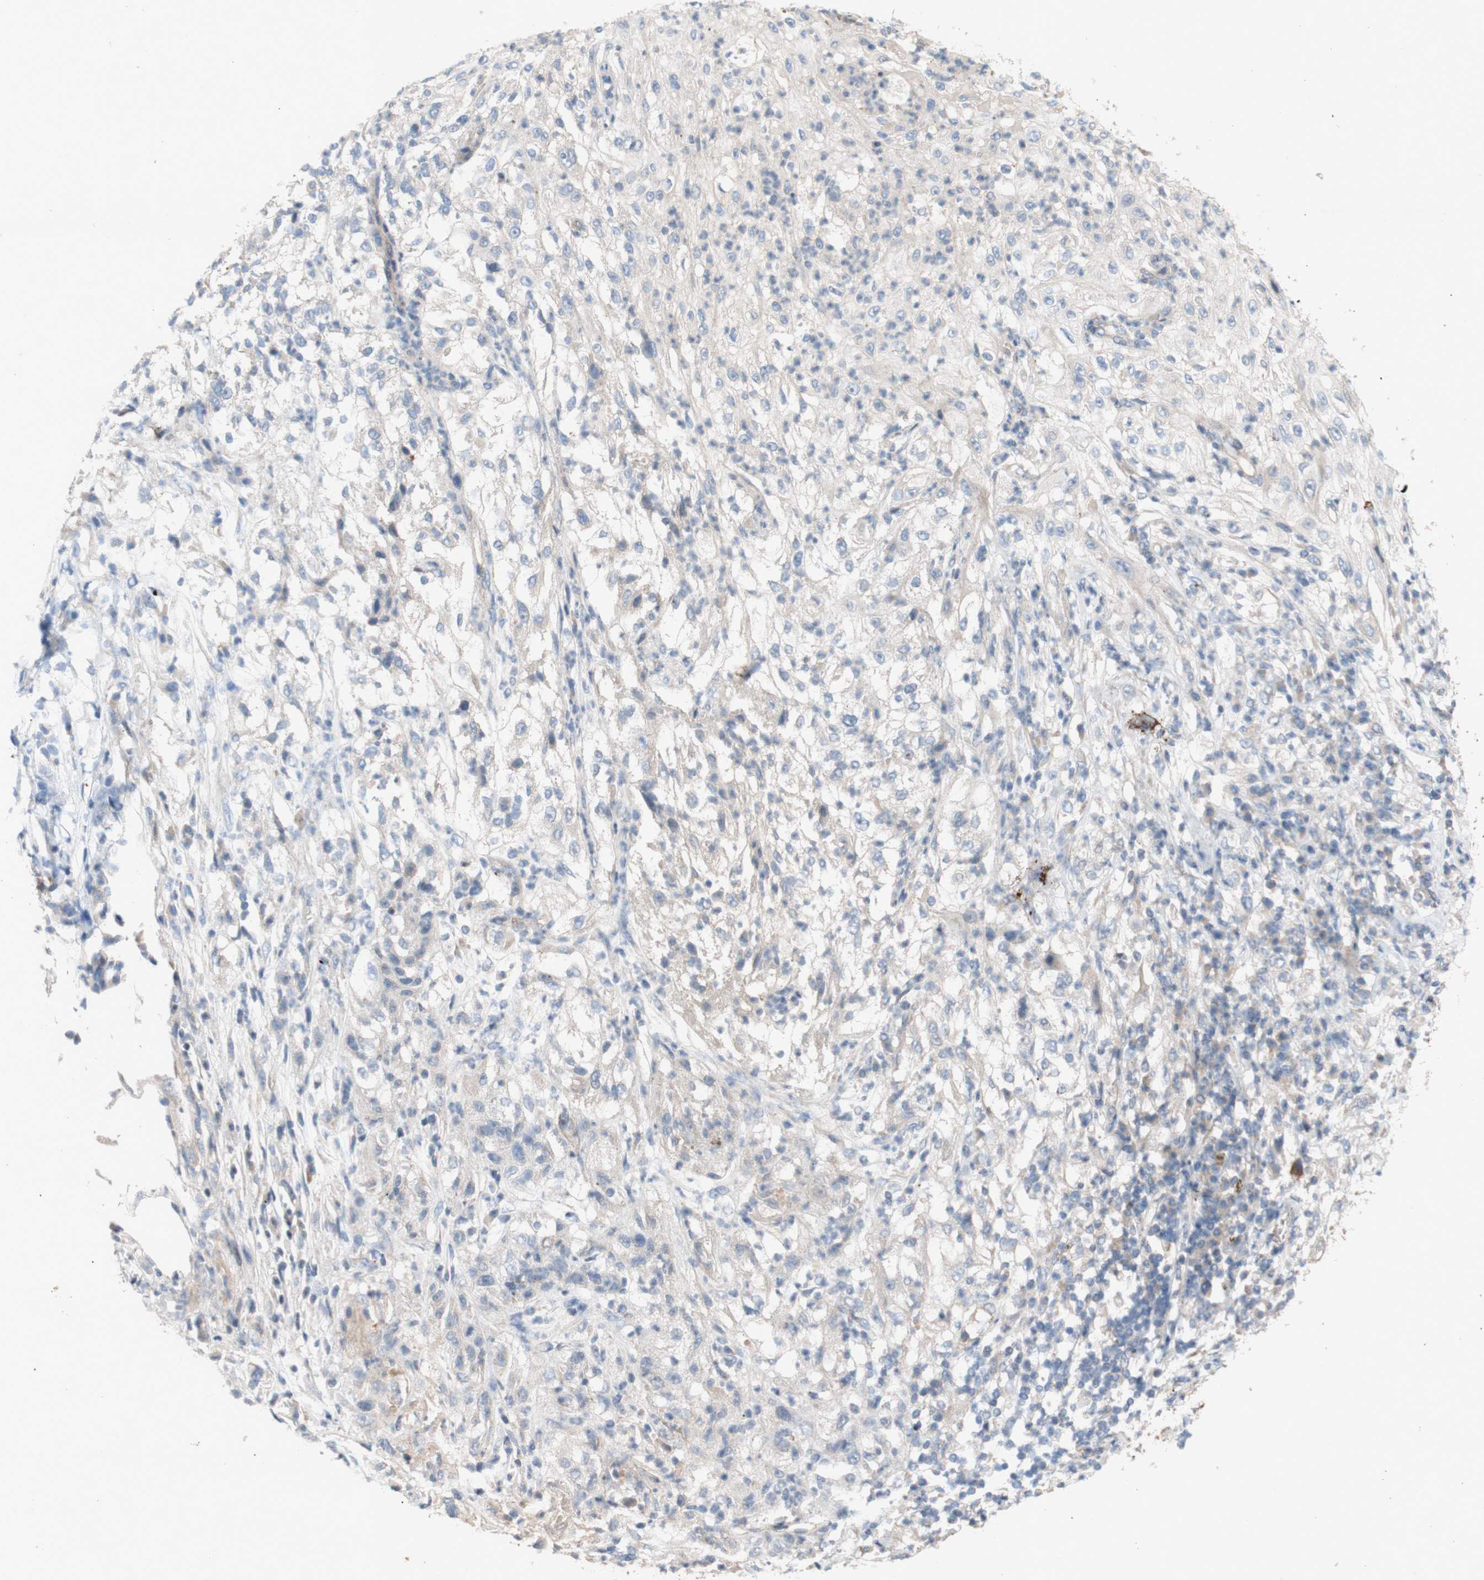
{"staining": {"intensity": "weak", "quantity": "<25%", "location": "cytoplasmic/membranous"}, "tissue": "lung cancer", "cell_type": "Tumor cells", "image_type": "cancer", "snomed": [{"axis": "morphology", "description": "Inflammation, NOS"}, {"axis": "morphology", "description": "Squamous cell carcinoma, NOS"}, {"axis": "topography", "description": "Lymph node"}, {"axis": "topography", "description": "Soft tissue"}, {"axis": "topography", "description": "Lung"}], "caption": "Micrograph shows no significant protein positivity in tumor cells of lung cancer. (Brightfield microscopy of DAB immunohistochemistry at high magnification).", "gene": "TST", "patient": {"sex": "male", "age": 66}}